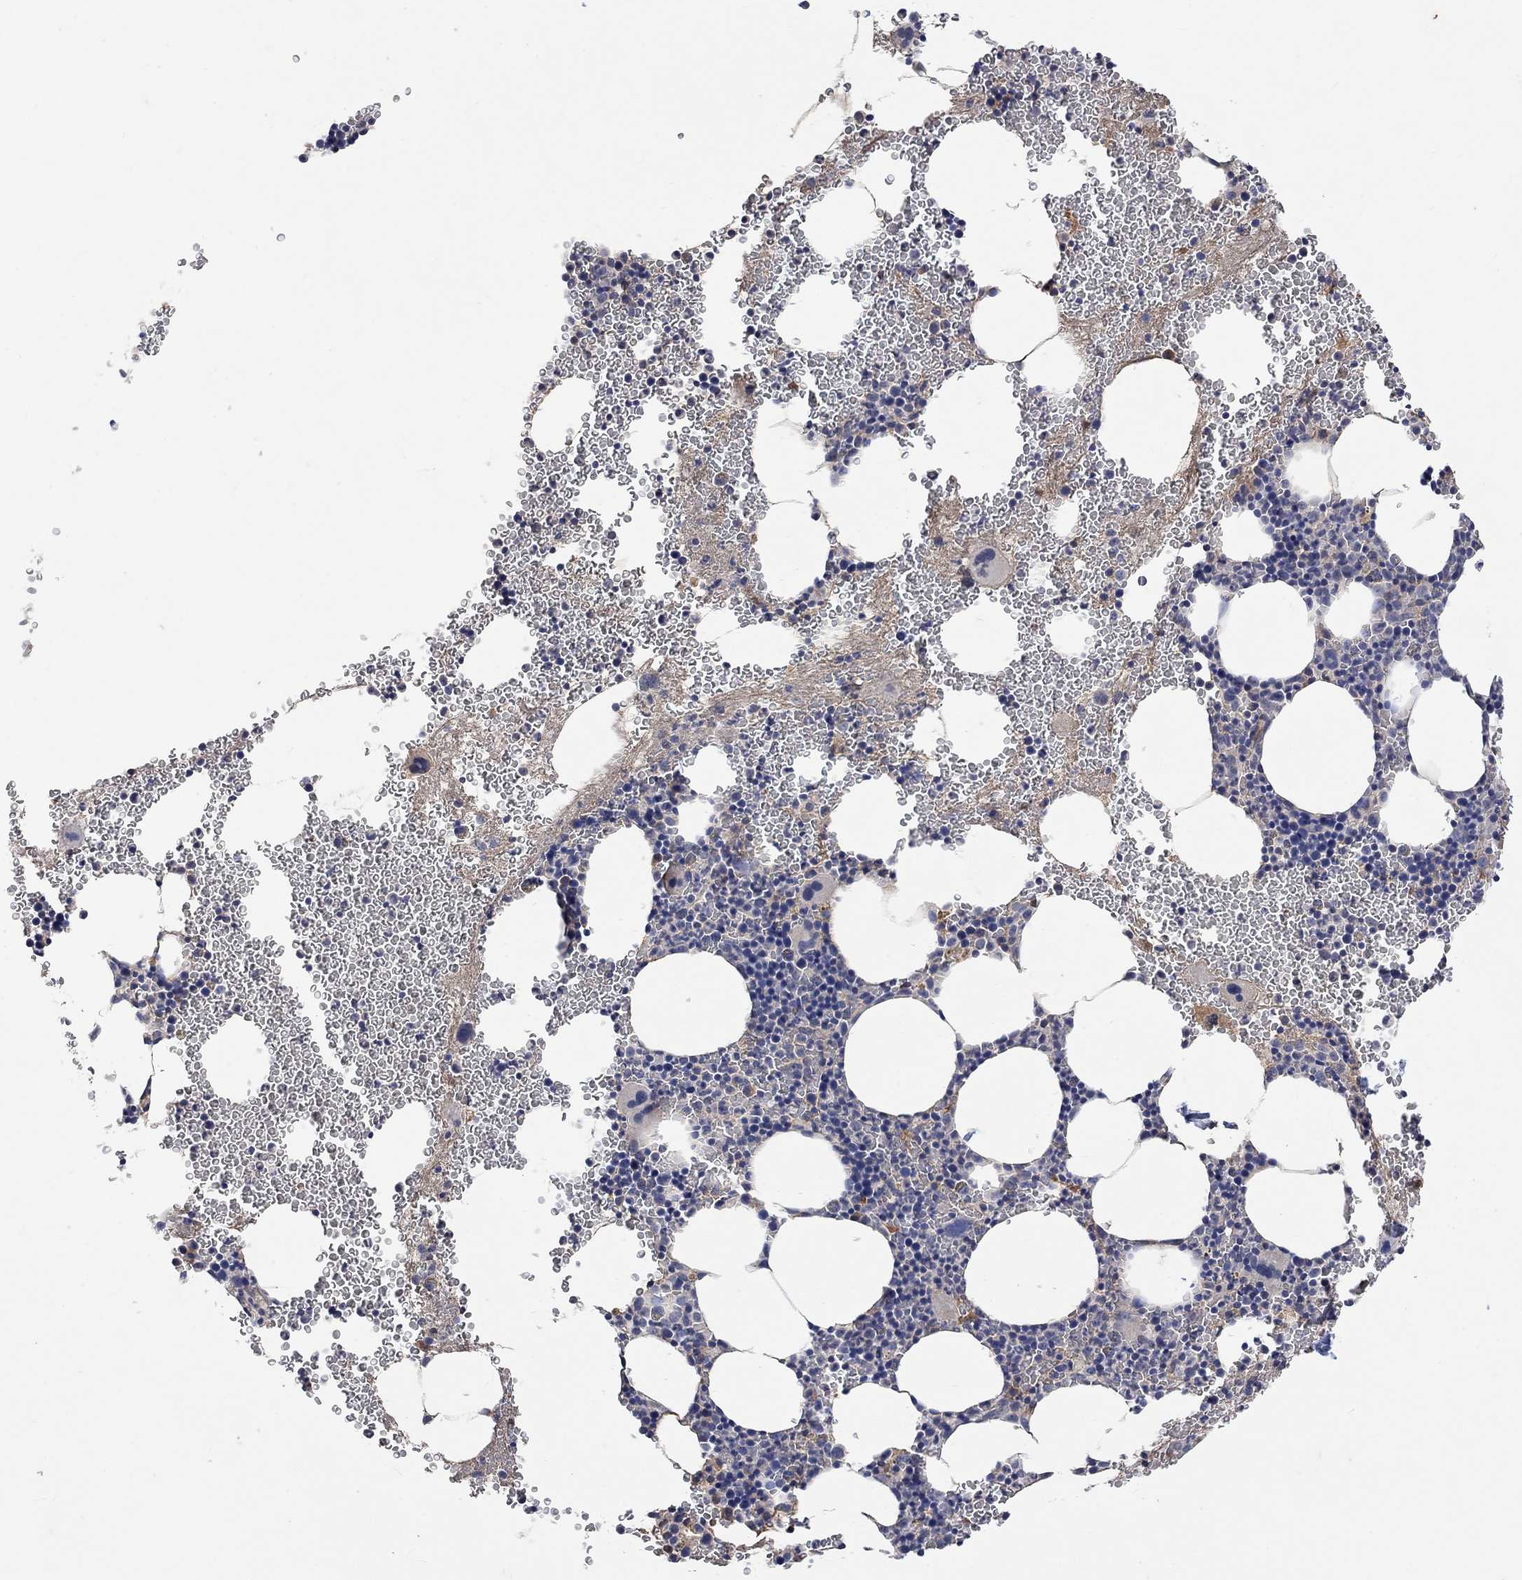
{"staining": {"intensity": "negative", "quantity": "none", "location": "none"}, "tissue": "bone marrow", "cell_type": "Hematopoietic cells", "image_type": "normal", "snomed": [{"axis": "morphology", "description": "Normal tissue, NOS"}, {"axis": "topography", "description": "Bone marrow"}], "caption": "This is an immunohistochemistry (IHC) image of benign bone marrow. There is no expression in hematopoietic cells.", "gene": "MSTN", "patient": {"sex": "male", "age": 50}}